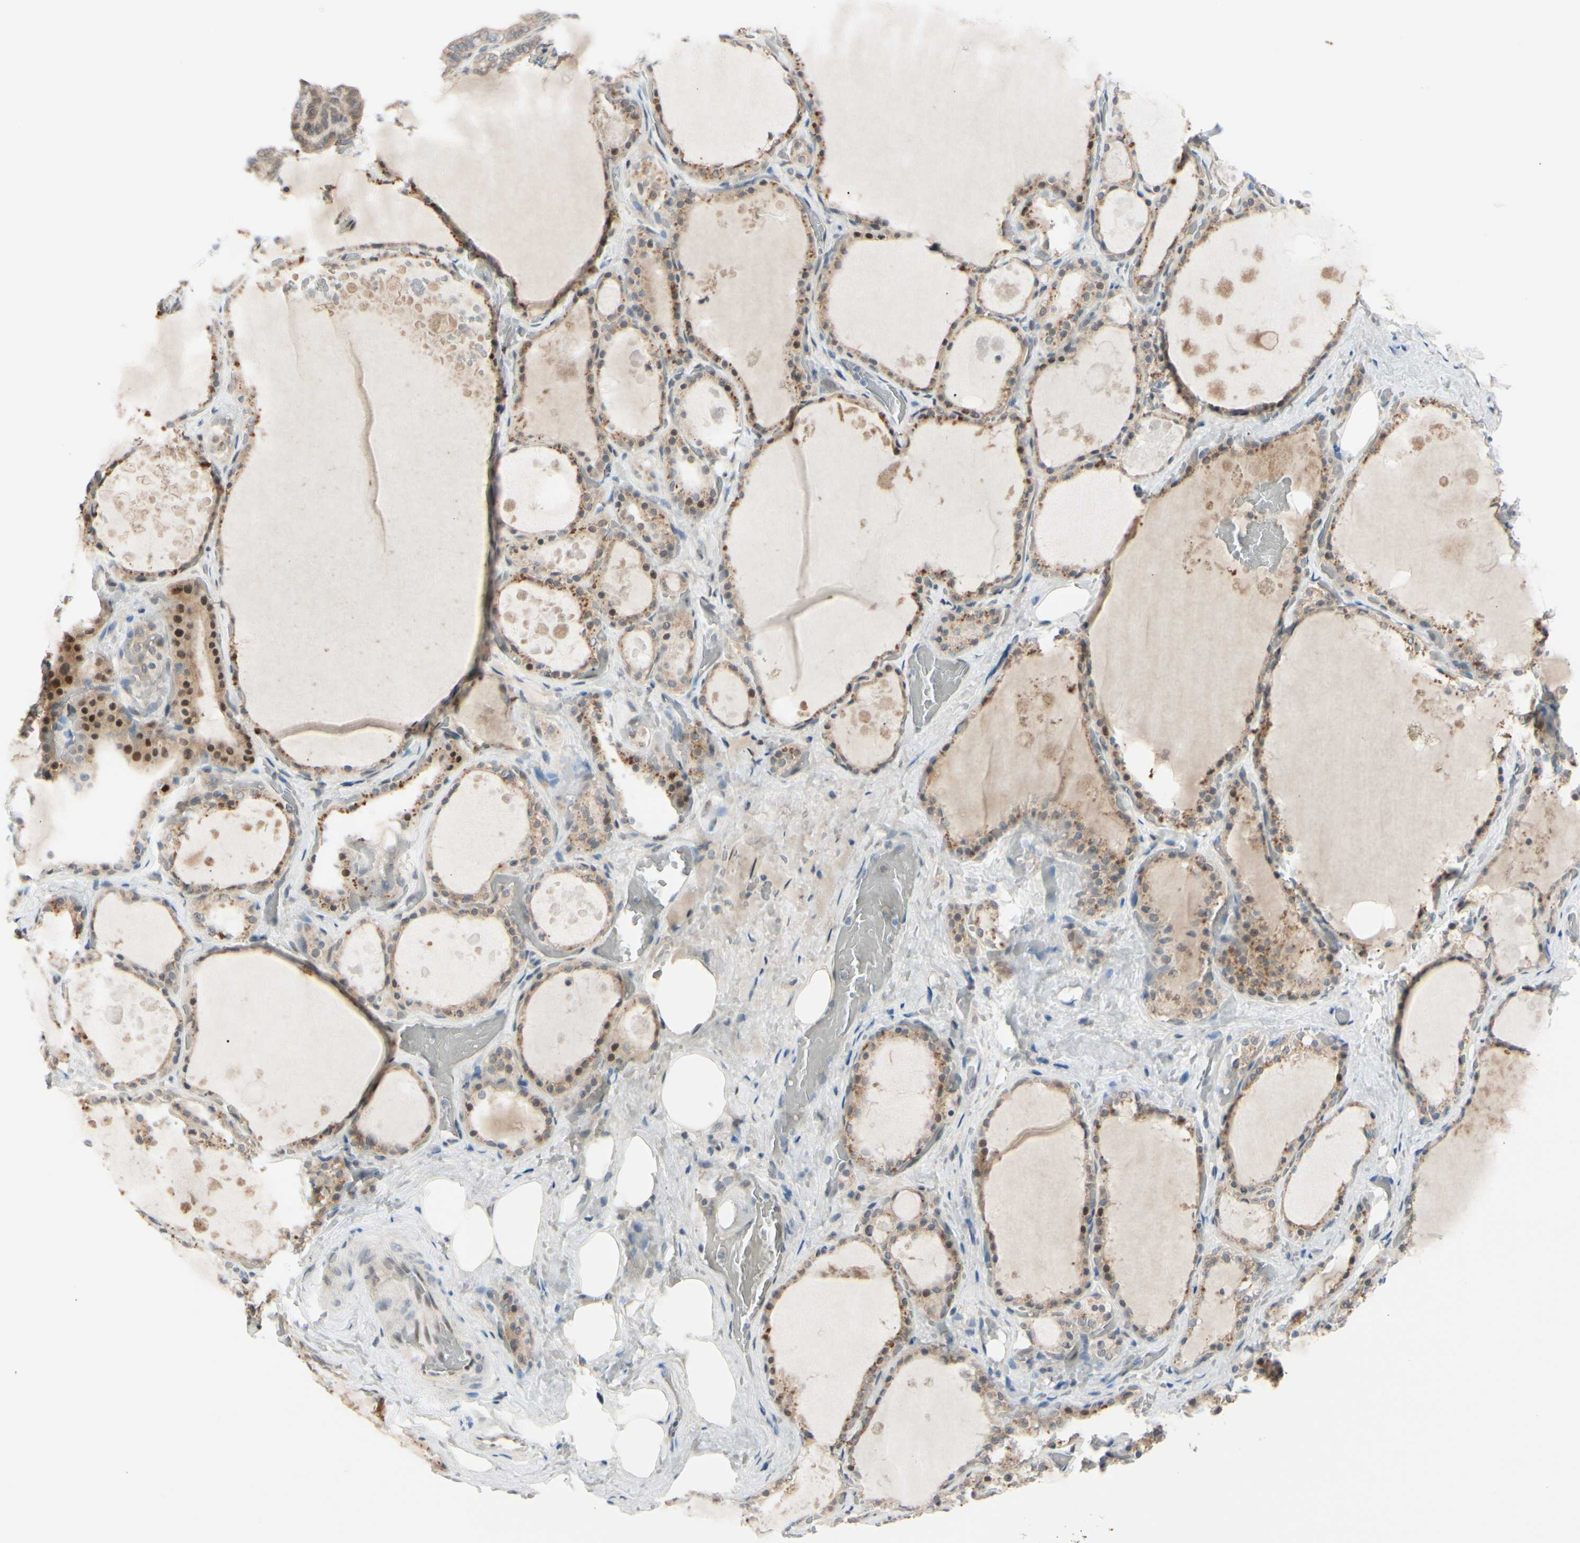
{"staining": {"intensity": "moderate", "quantity": ">75%", "location": "cytoplasmic/membranous,nuclear"}, "tissue": "thyroid gland", "cell_type": "Glandular cells", "image_type": "normal", "snomed": [{"axis": "morphology", "description": "Normal tissue, NOS"}, {"axis": "topography", "description": "Thyroid gland"}], "caption": "The histopathology image reveals immunohistochemical staining of unremarkable thyroid gland. There is moderate cytoplasmic/membranous,nuclear expression is appreciated in approximately >75% of glandular cells. Immunohistochemistry (ihc) stains the protein in brown and the nuclei are stained blue.", "gene": "PTTG1", "patient": {"sex": "male", "age": 61}}